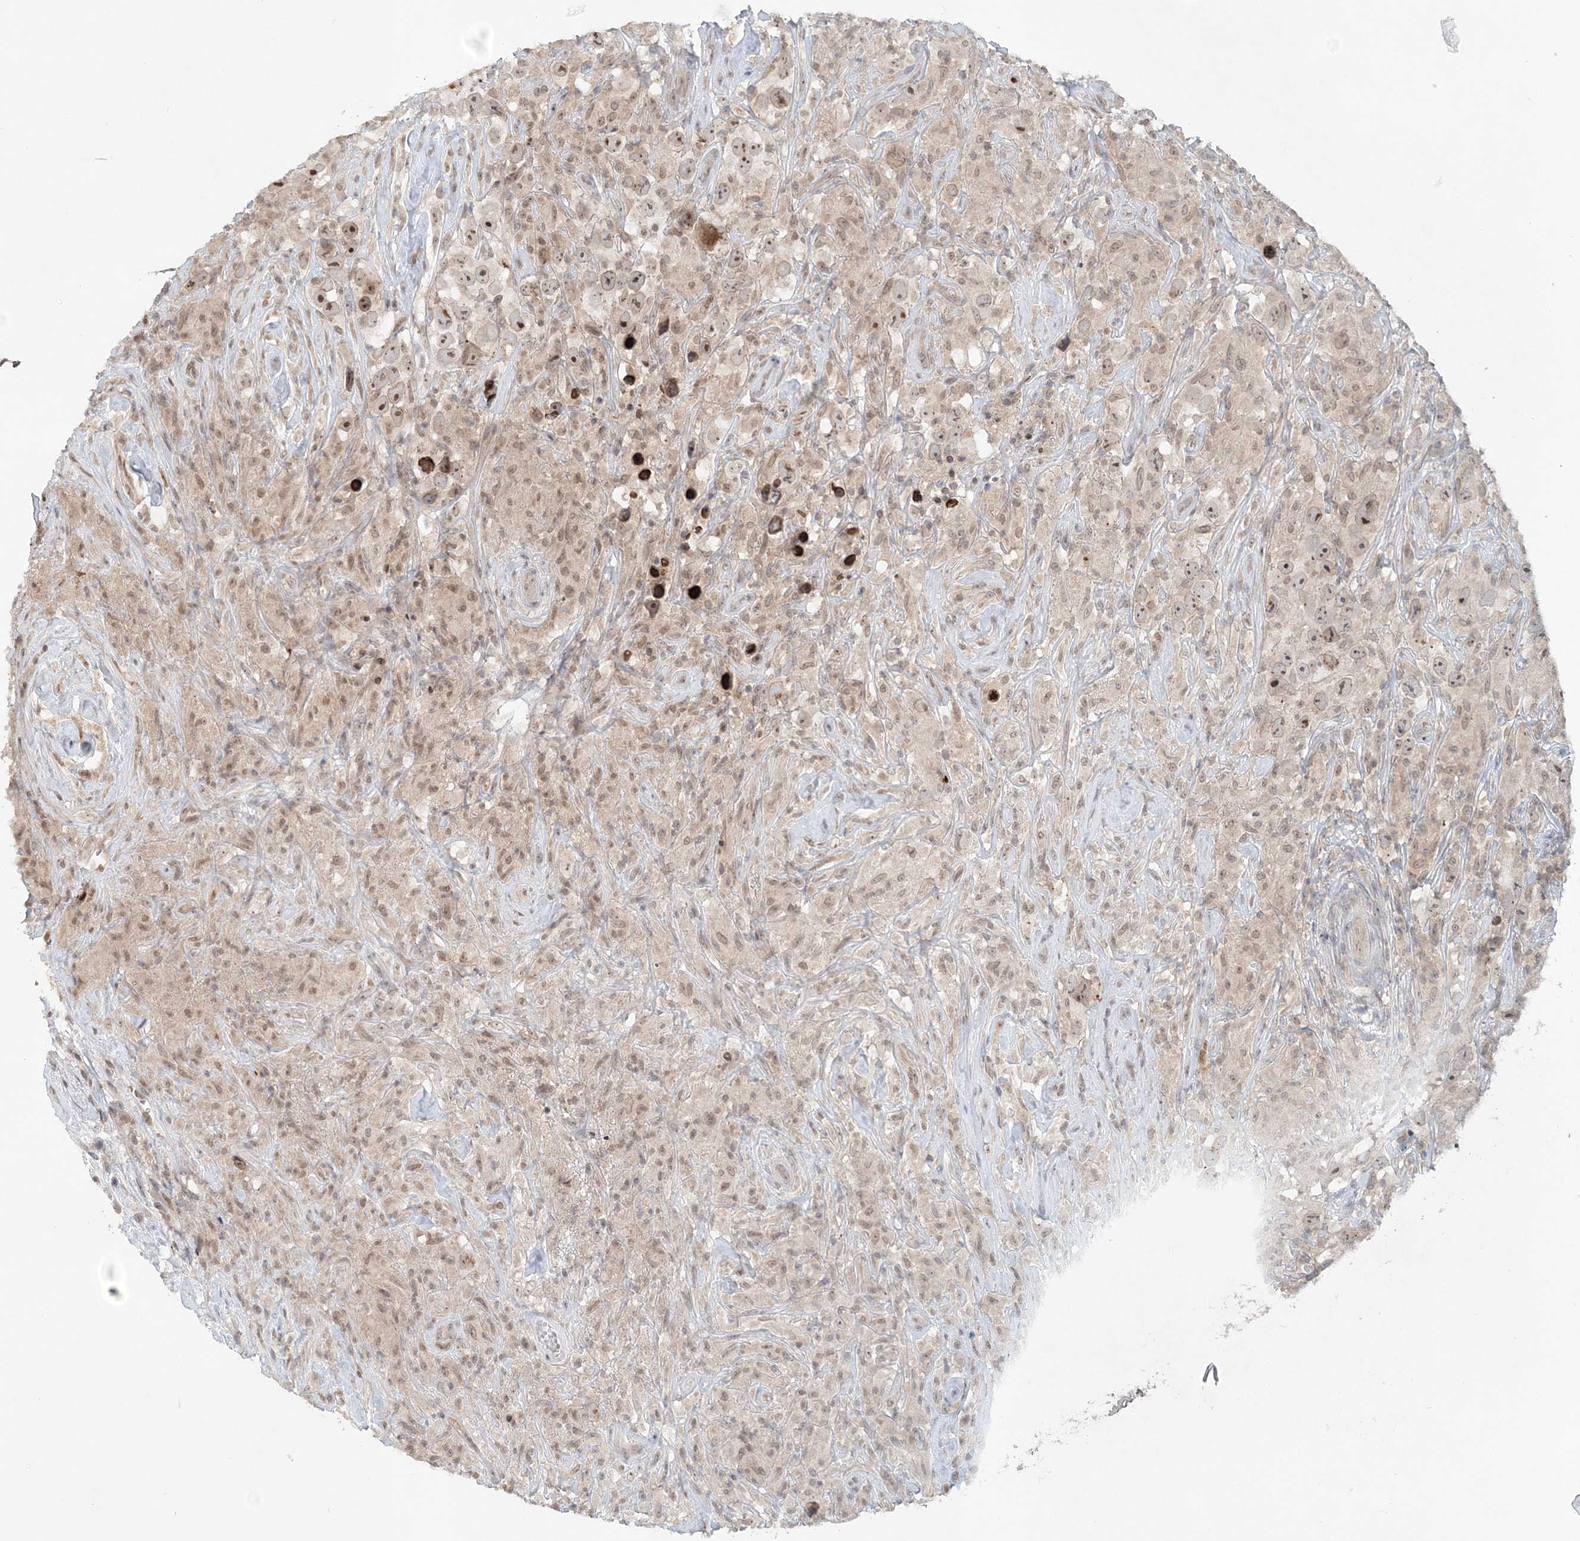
{"staining": {"intensity": "weak", "quantity": "25%-75%", "location": "cytoplasmic/membranous,nuclear"}, "tissue": "testis cancer", "cell_type": "Tumor cells", "image_type": "cancer", "snomed": [{"axis": "morphology", "description": "Seminoma, NOS"}, {"axis": "topography", "description": "Testis"}], "caption": "Protein positivity by immunohistochemistry displays weak cytoplasmic/membranous and nuclear positivity in approximately 25%-75% of tumor cells in testis seminoma.", "gene": "NUP54", "patient": {"sex": "male", "age": 49}}